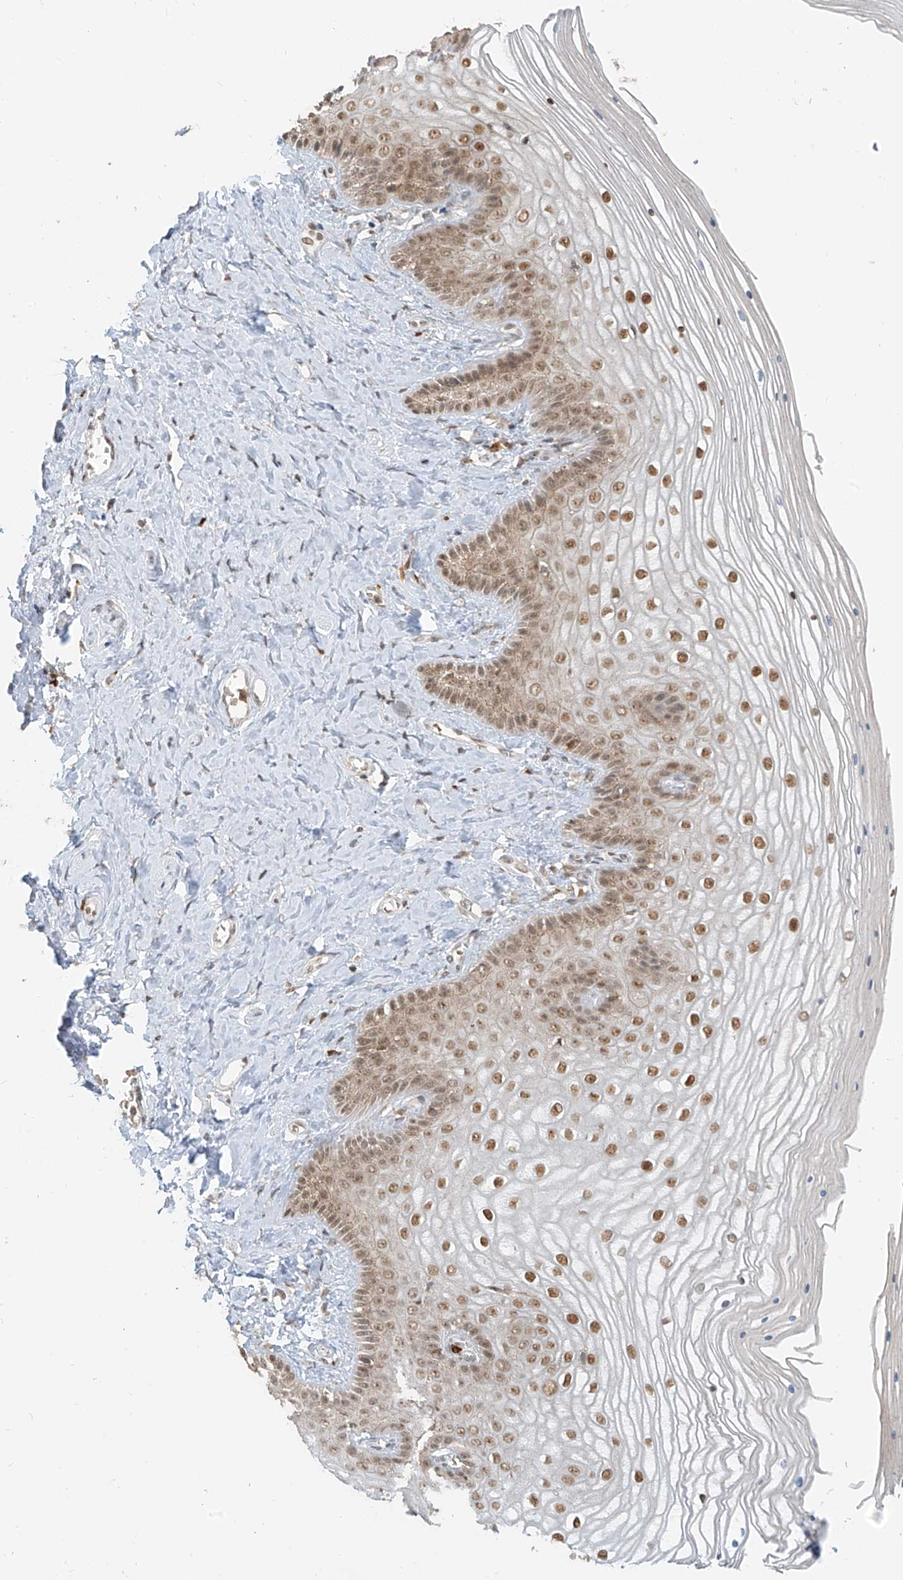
{"staining": {"intensity": "strong", "quantity": ">75%", "location": "nuclear"}, "tissue": "vagina", "cell_type": "Squamous epithelial cells", "image_type": "normal", "snomed": [{"axis": "morphology", "description": "Normal tissue, NOS"}, {"axis": "topography", "description": "Vagina"}, {"axis": "topography", "description": "Cervix"}], "caption": "Immunohistochemistry (IHC) histopathology image of normal vagina: vagina stained using IHC displays high levels of strong protein expression localized specifically in the nuclear of squamous epithelial cells, appearing as a nuclear brown color.", "gene": "ZMYM2", "patient": {"sex": "female", "age": 40}}